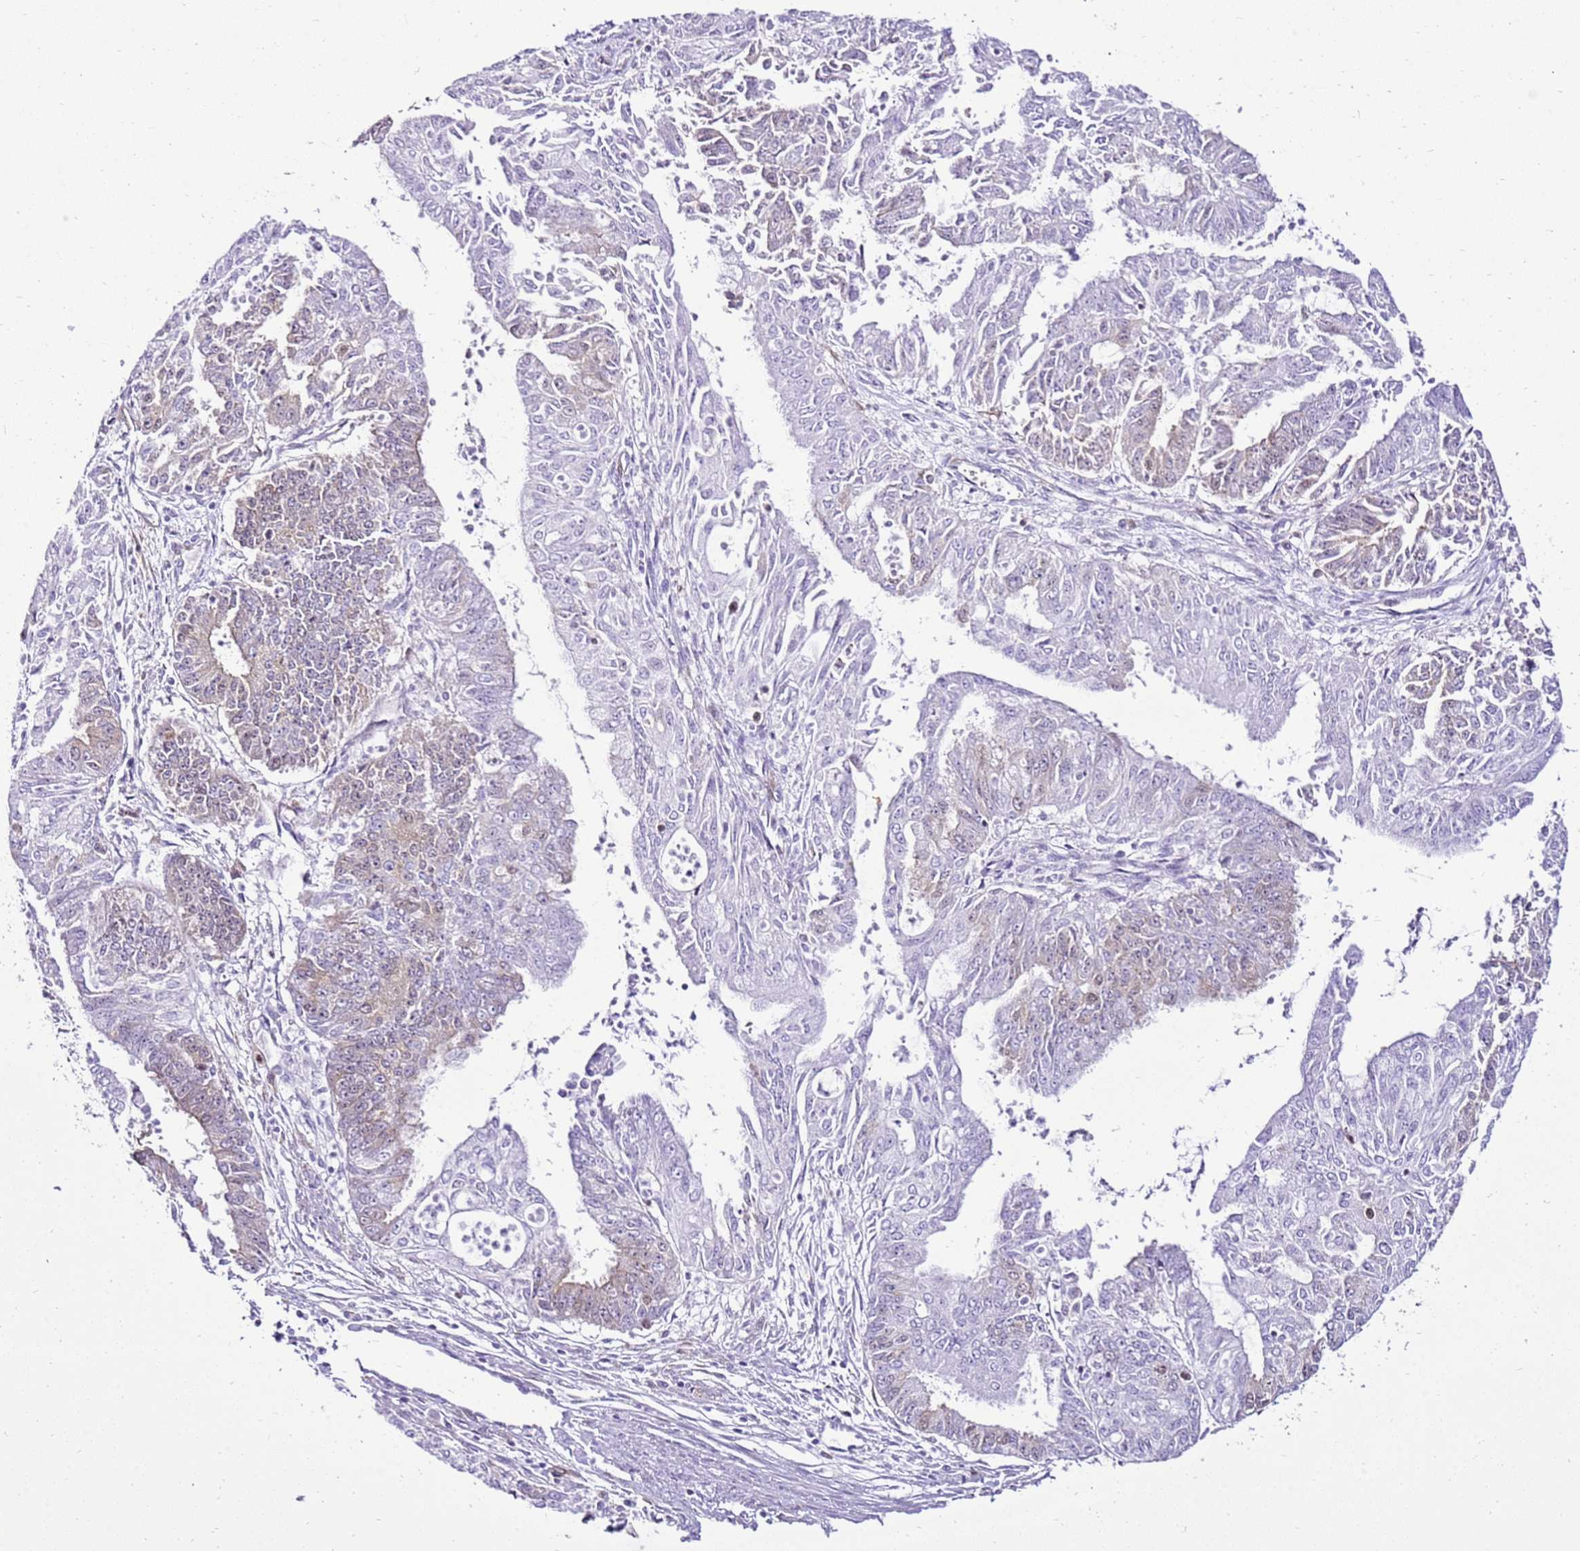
{"staining": {"intensity": "weak", "quantity": "<25%", "location": "cytoplasmic/membranous"}, "tissue": "endometrial cancer", "cell_type": "Tumor cells", "image_type": "cancer", "snomed": [{"axis": "morphology", "description": "Adenocarcinoma, NOS"}, {"axis": "topography", "description": "Endometrium"}], "caption": "This micrograph is of endometrial cancer stained with IHC to label a protein in brown with the nuclei are counter-stained blue. There is no positivity in tumor cells.", "gene": "SPC25", "patient": {"sex": "female", "age": 73}}